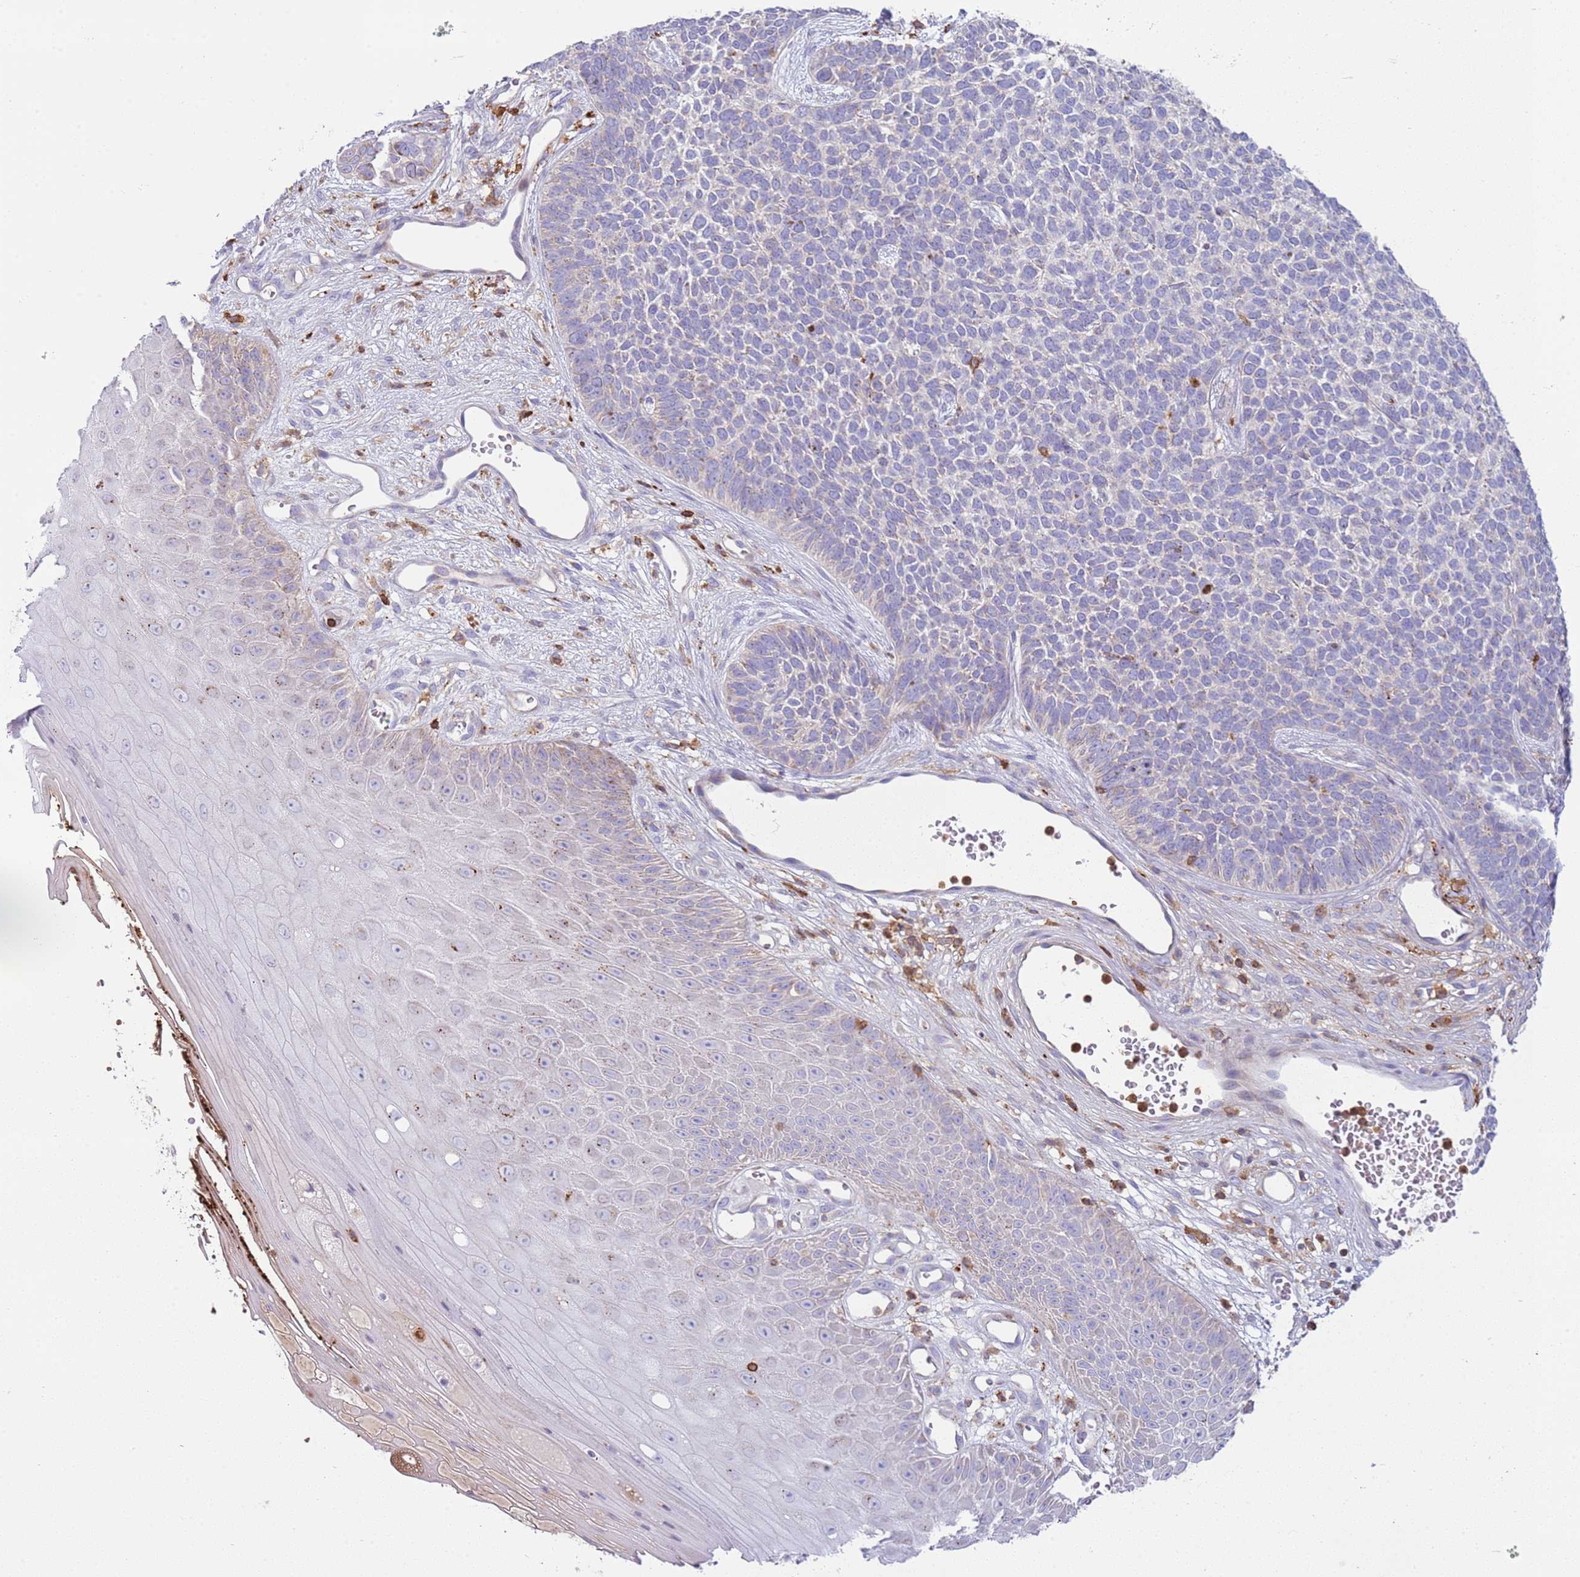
{"staining": {"intensity": "negative", "quantity": "none", "location": "none"}, "tissue": "skin cancer", "cell_type": "Tumor cells", "image_type": "cancer", "snomed": [{"axis": "morphology", "description": "Basal cell carcinoma"}, {"axis": "topography", "description": "Skin"}], "caption": "Basal cell carcinoma (skin) was stained to show a protein in brown. There is no significant staining in tumor cells.", "gene": "TTPAL", "patient": {"sex": "female", "age": 84}}